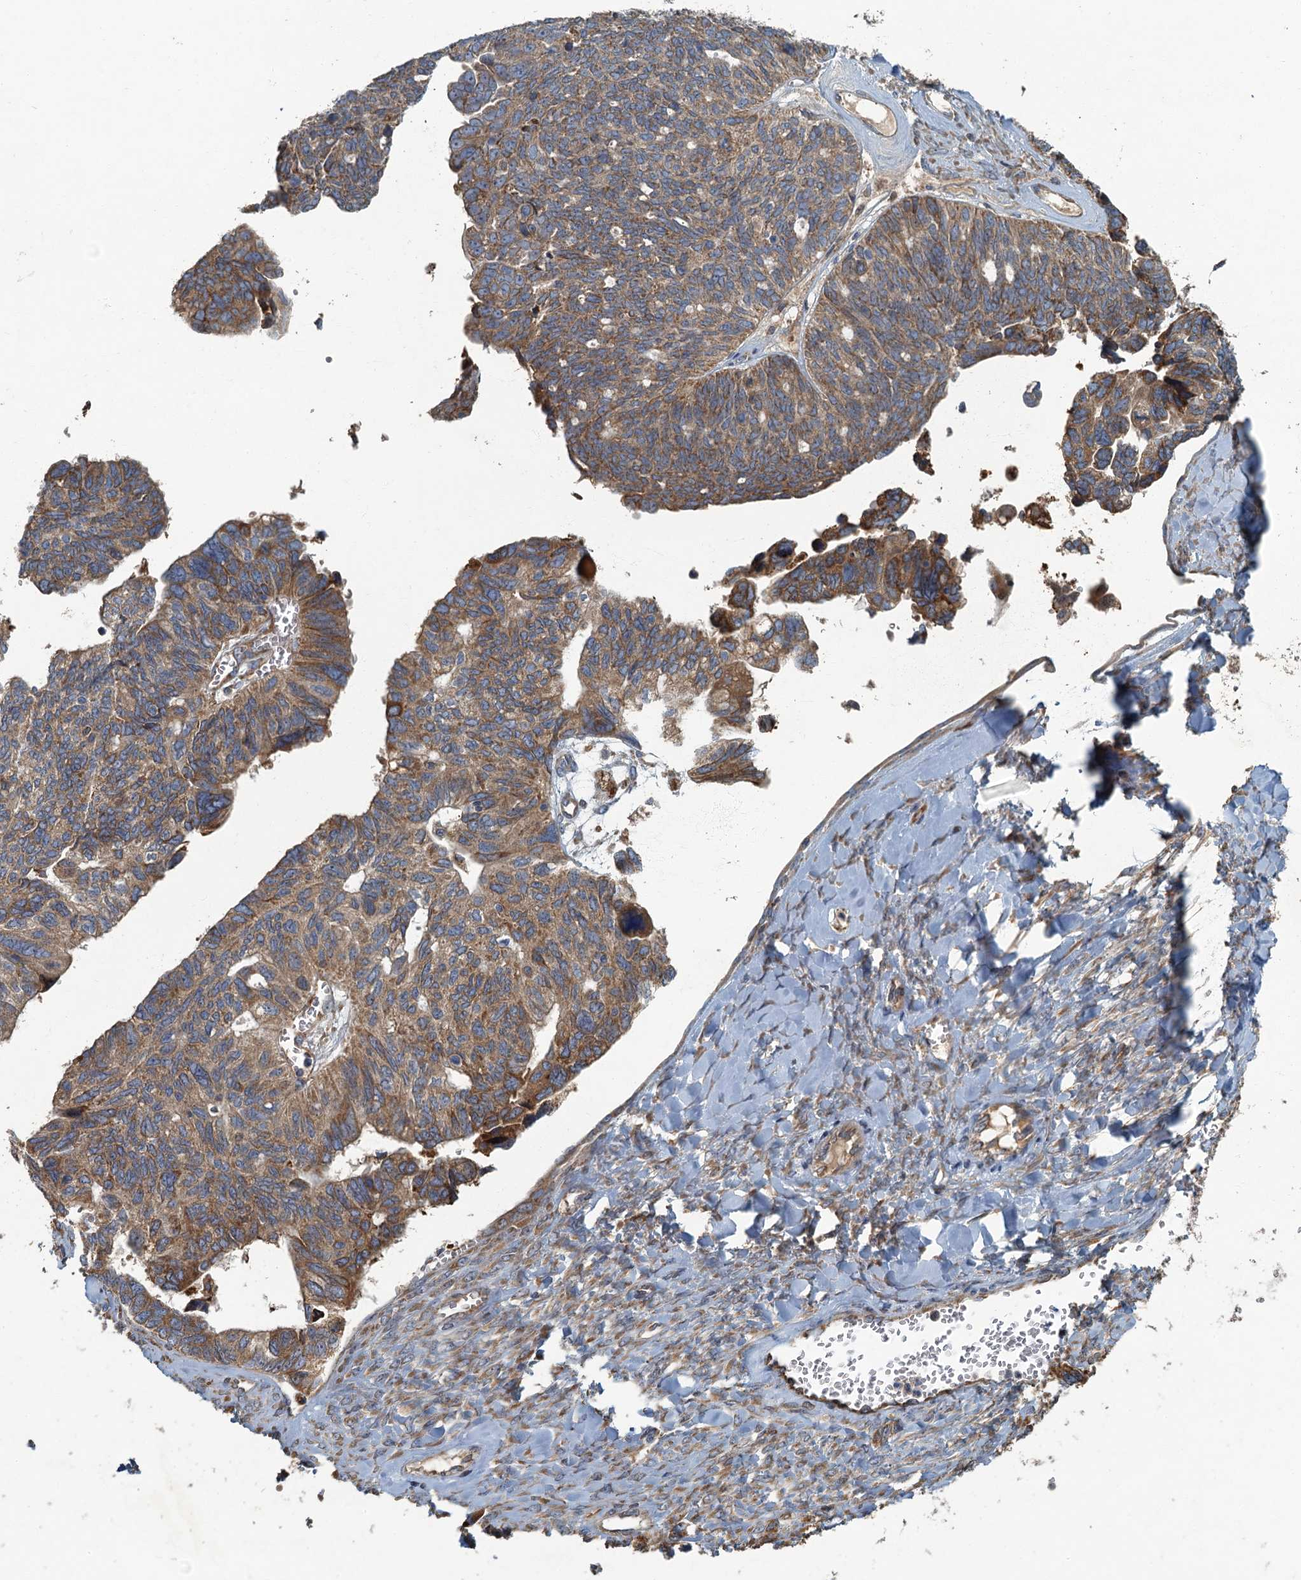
{"staining": {"intensity": "moderate", "quantity": ">75%", "location": "cytoplasmic/membranous"}, "tissue": "ovarian cancer", "cell_type": "Tumor cells", "image_type": "cancer", "snomed": [{"axis": "morphology", "description": "Cystadenocarcinoma, serous, NOS"}, {"axis": "topography", "description": "Ovary"}], "caption": "Immunohistochemical staining of human serous cystadenocarcinoma (ovarian) reveals medium levels of moderate cytoplasmic/membranous protein positivity in about >75% of tumor cells.", "gene": "SPDYC", "patient": {"sex": "female", "age": 79}}